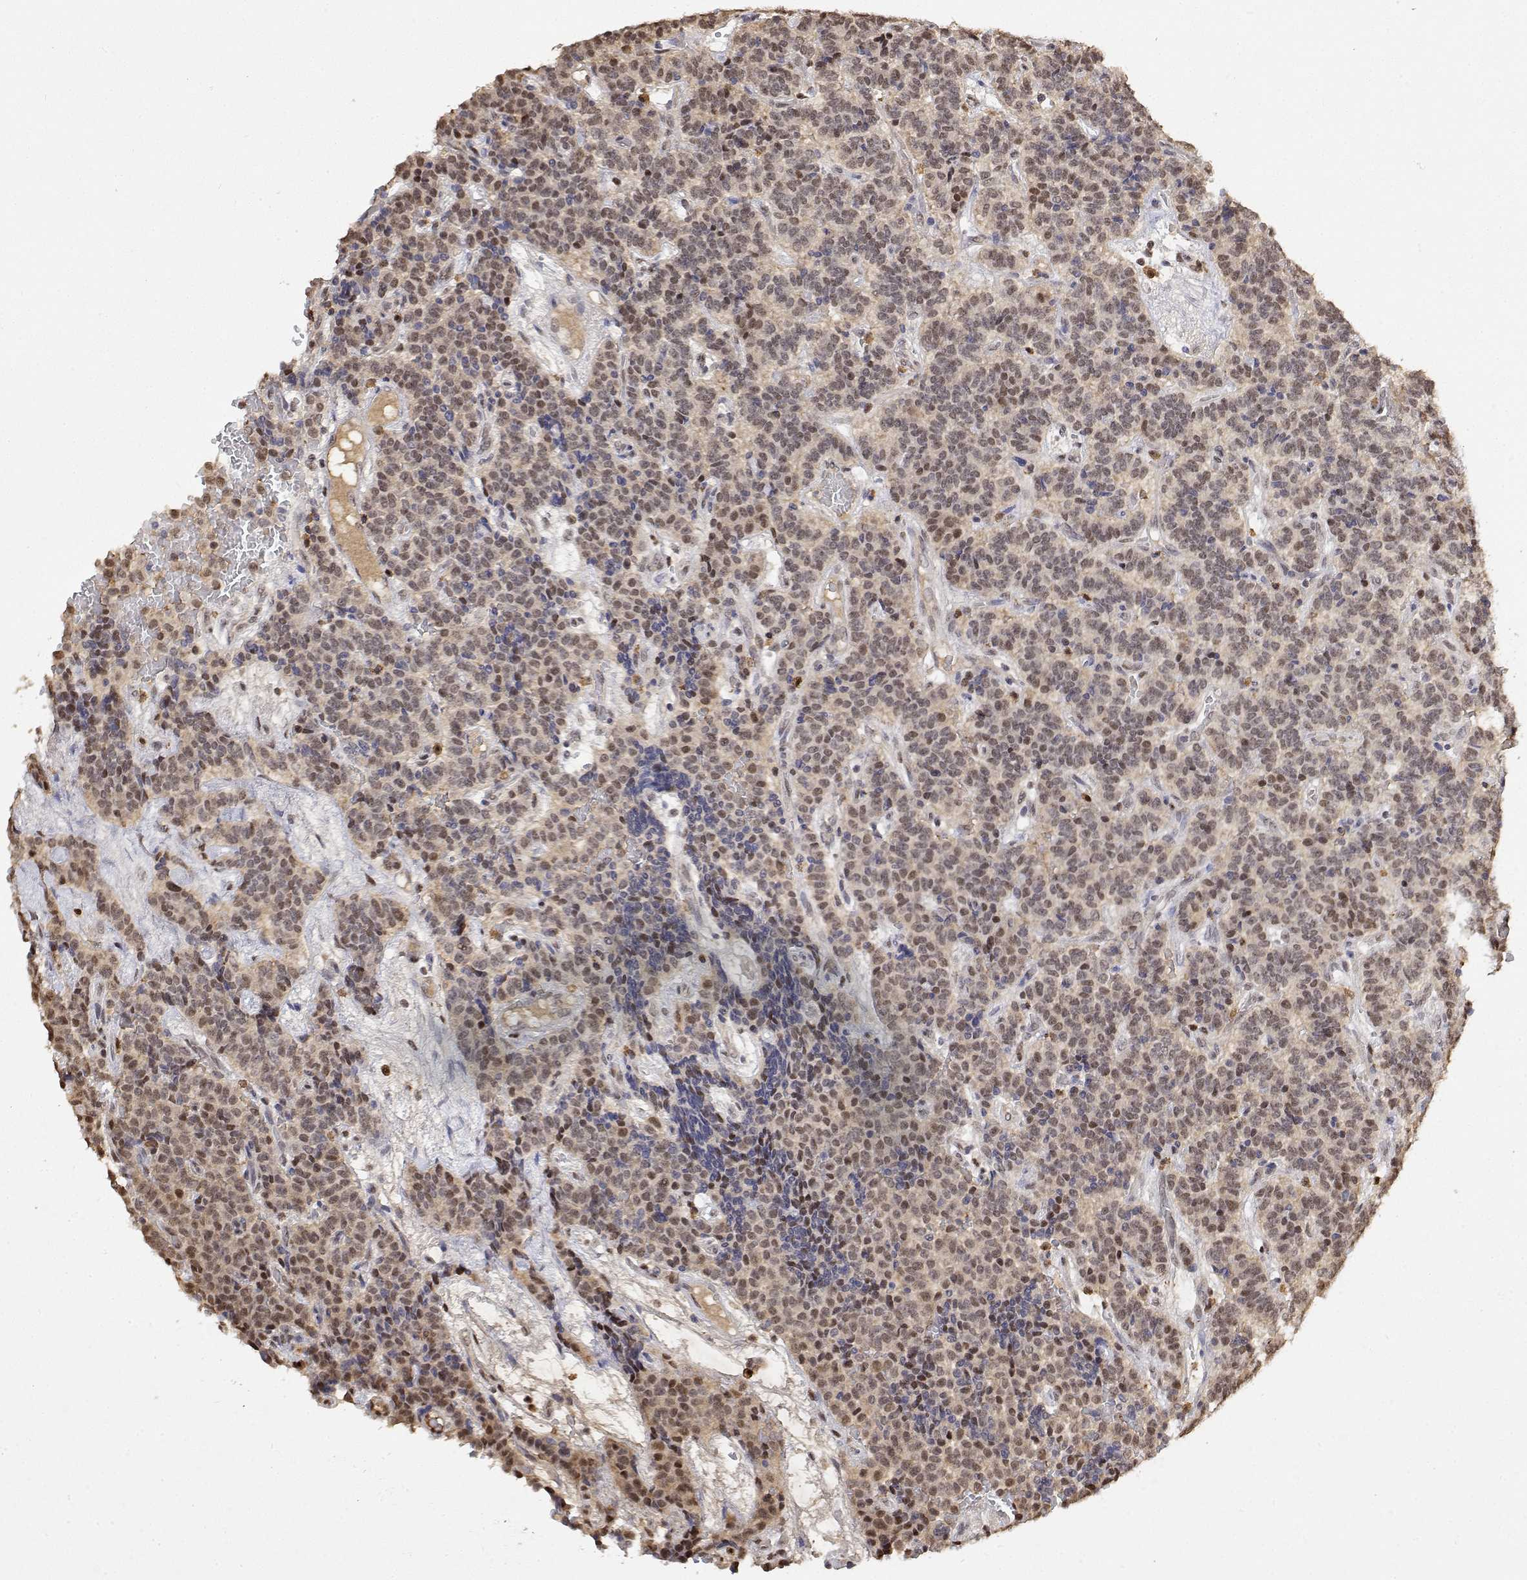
{"staining": {"intensity": "moderate", "quantity": "<25%", "location": "nuclear"}, "tissue": "carcinoid", "cell_type": "Tumor cells", "image_type": "cancer", "snomed": [{"axis": "morphology", "description": "Carcinoid, malignant, NOS"}, {"axis": "topography", "description": "Pancreas"}], "caption": "There is low levels of moderate nuclear staining in tumor cells of carcinoid (malignant), as demonstrated by immunohistochemical staining (brown color).", "gene": "TPI1", "patient": {"sex": "male", "age": 36}}